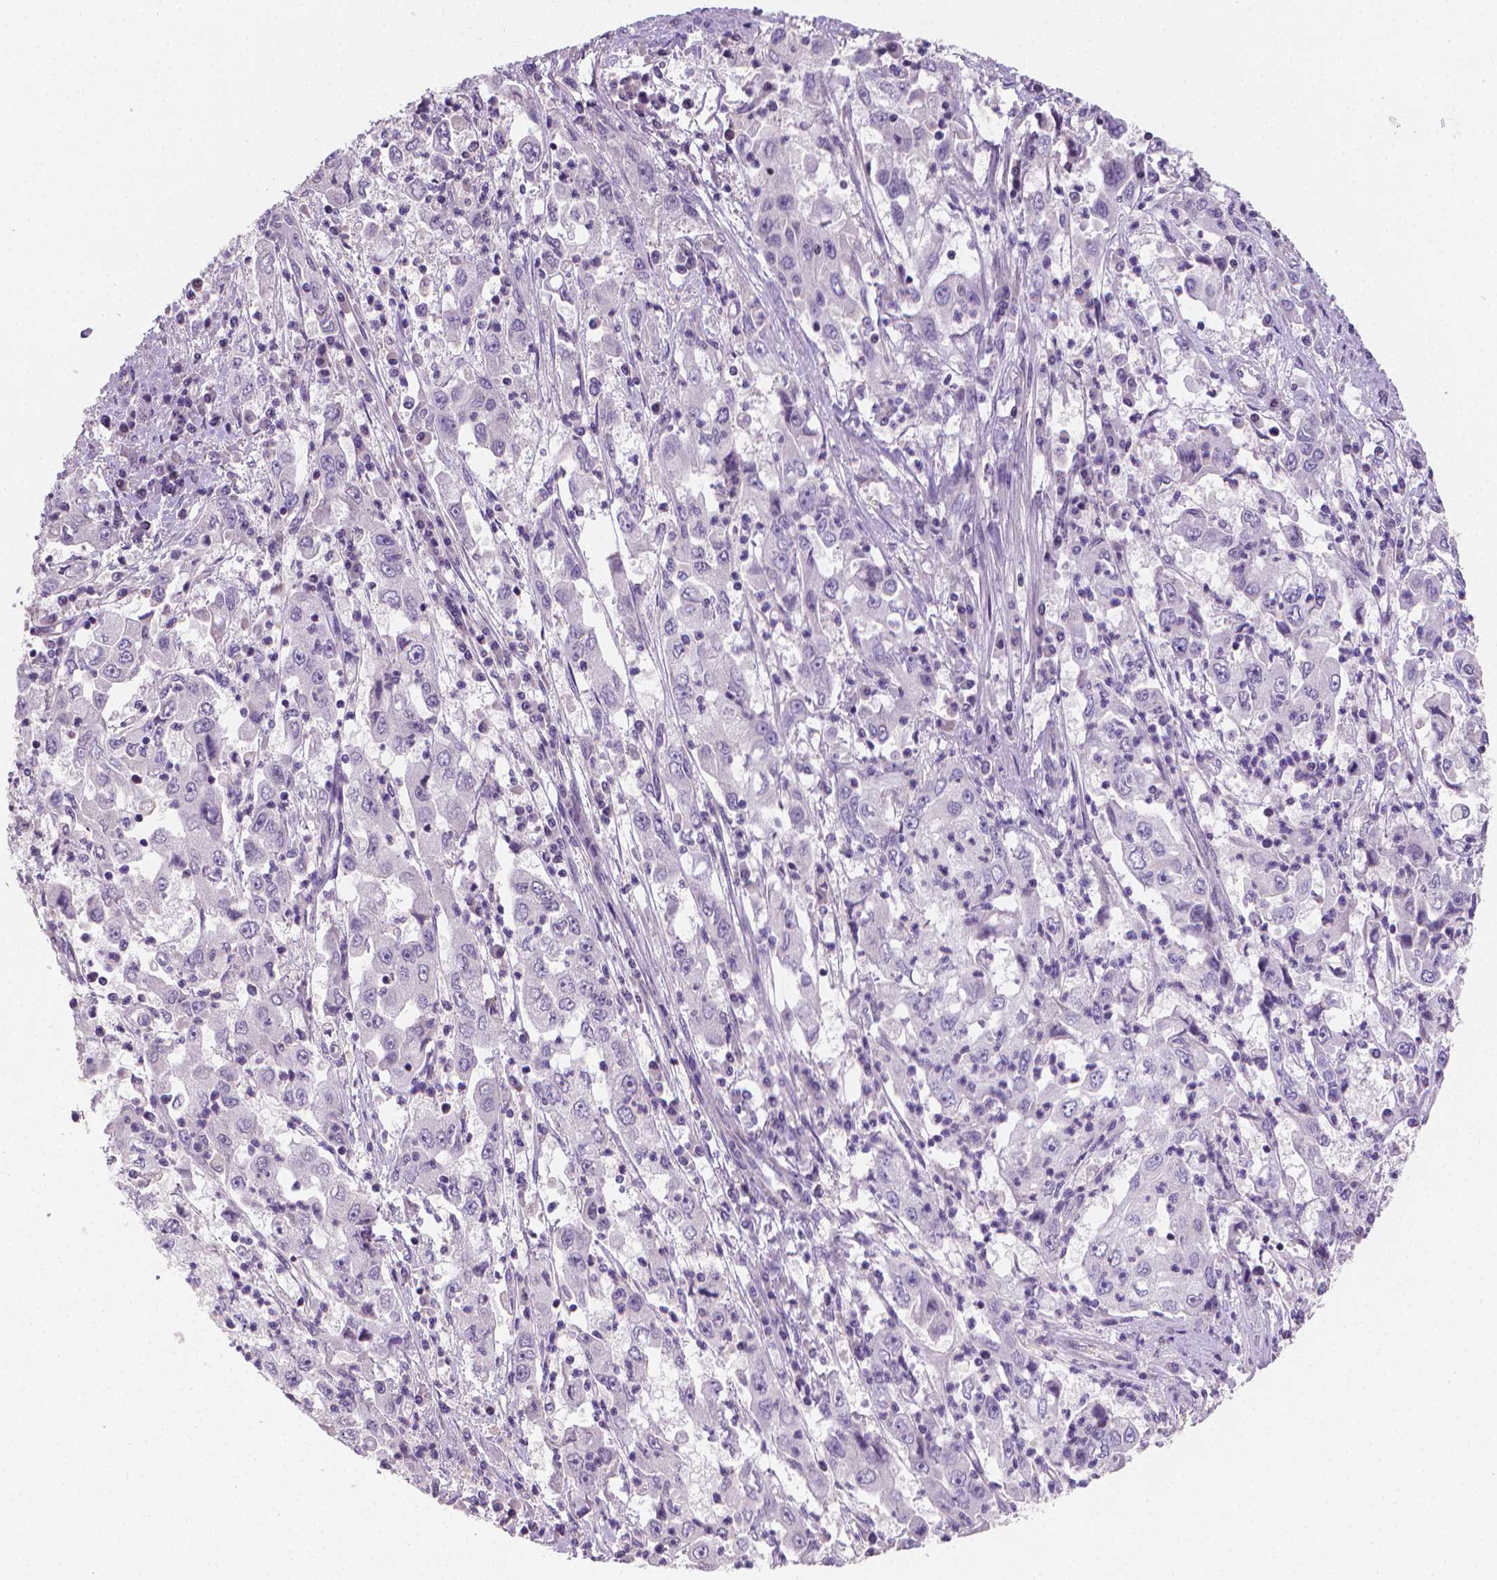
{"staining": {"intensity": "negative", "quantity": "none", "location": "none"}, "tissue": "cervical cancer", "cell_type": "Tumor cells", "image_type": "cancer", "snomed": [{"axis": "morphology", "description": "Squamous cell carcinoma, NOS"}, {"axis": "topography", "description": "Cervix"}], "caption": "Human cervical cancer (squamous cell carcinoma) stained for a protein using immunohistochemistry (IHC) demonstrates no positivity in tumor cells.", "gene": "CLXN", "patient": {"sex": "female", "age": 36}}